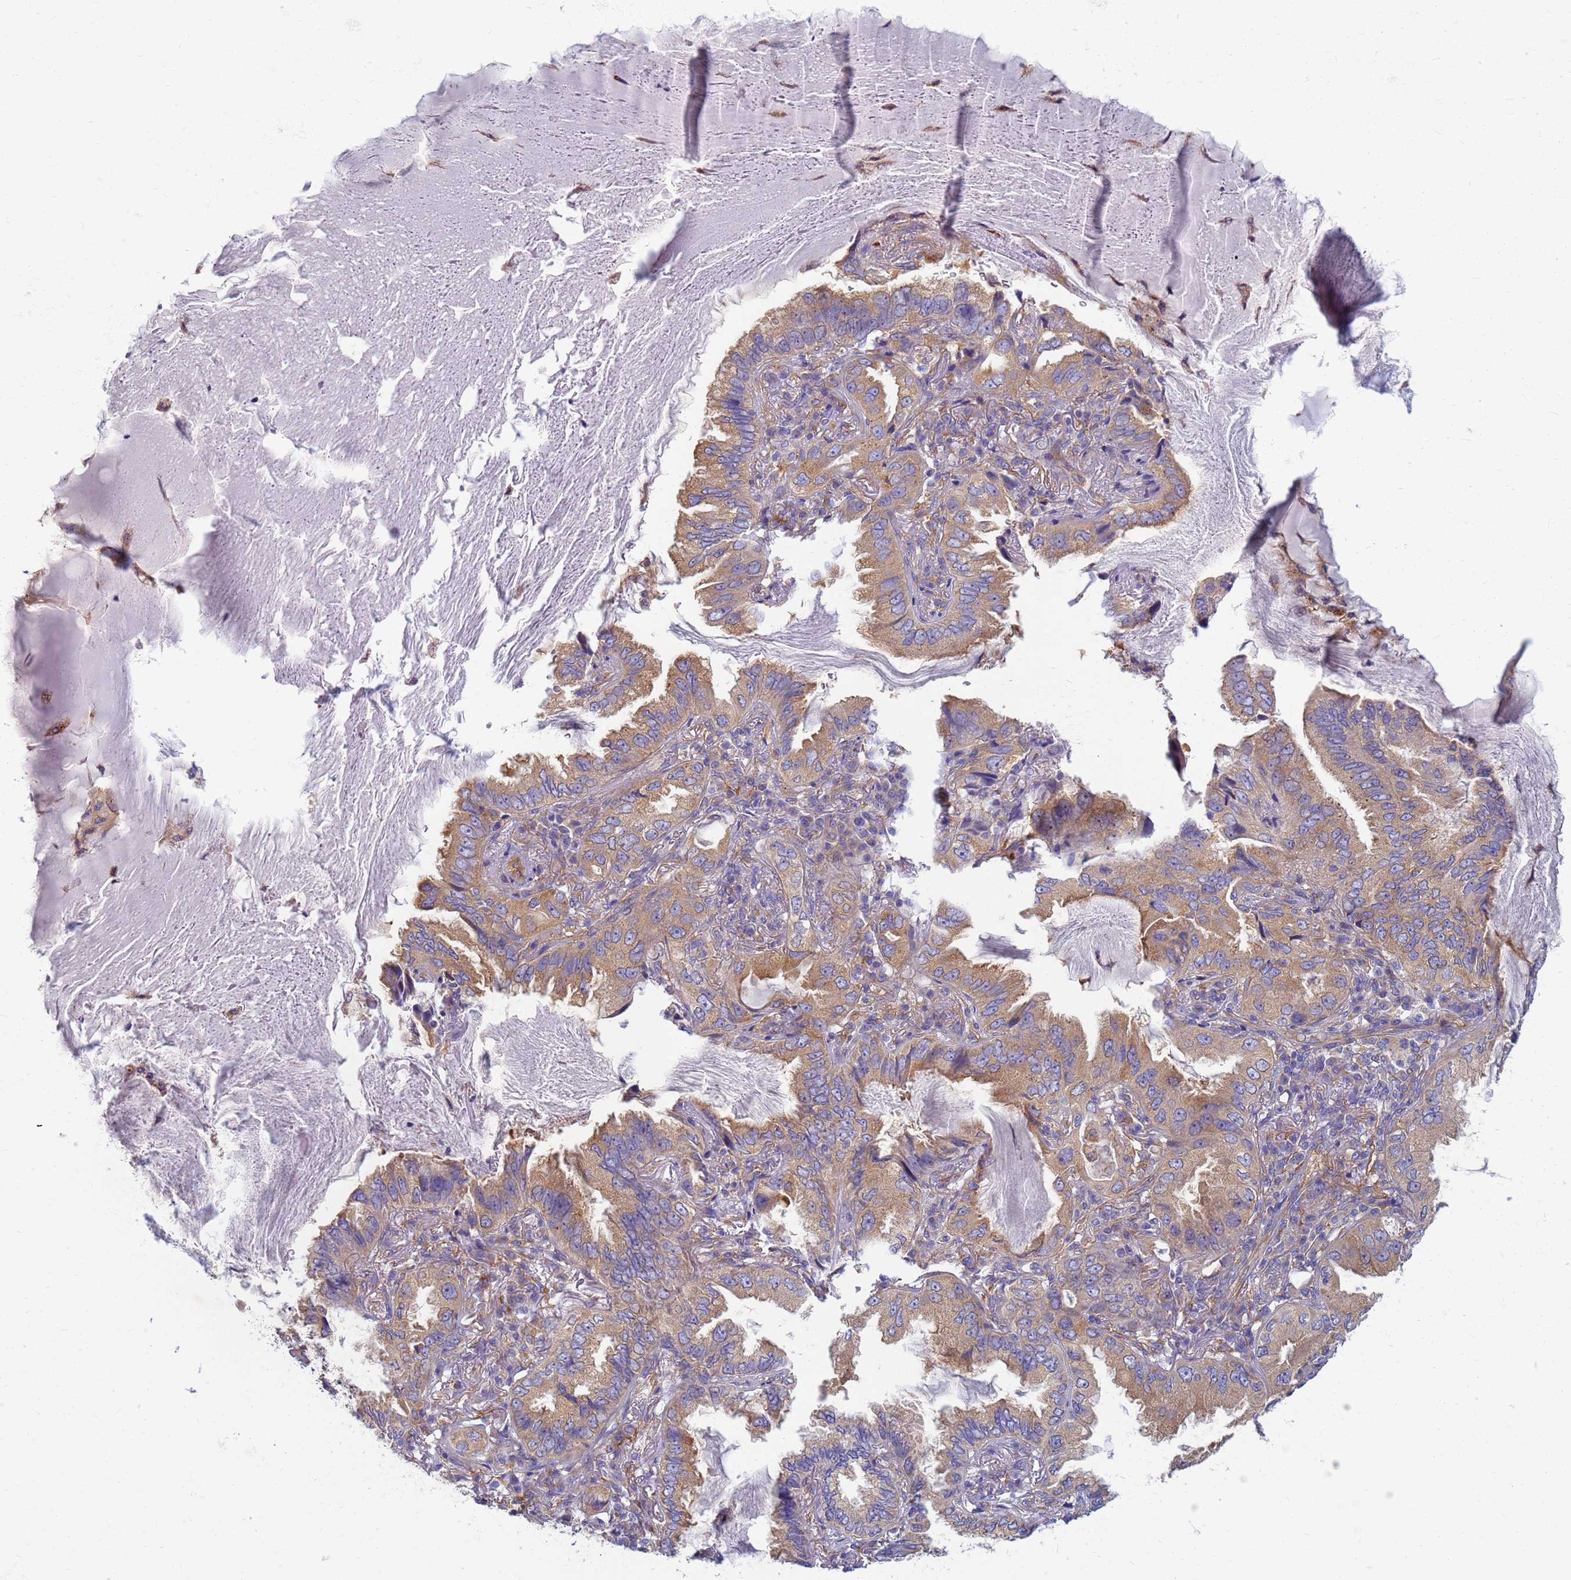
{"staining": {"intensity": "moderate", "quantity": "25%-75%", "location": "cytoplasmic/membranous"}, "tissue": "lung cancer", "cell_type": "Tumor cells", "image_type": "cancer", "snomed": [{"axis": "morphology", "description": "Adenocarcinoma, NOS"}, {"axis": "topography", "description": "Lung"}], "caption": "Immunohistochemistry (IHC) (DAB) staining of lung adenocarcinoma displays moderate cytoplasmic/membranous protein staining in approximately 25%-75% of tumor cells. (Stains: DAB (3,3'-diaminobenzidine) in brown, nuclei in blue, Microscopy: brightfield microscopy at high magnification).", "gene": "EEA1", "patient": {"sex": "female", "age": 69}}